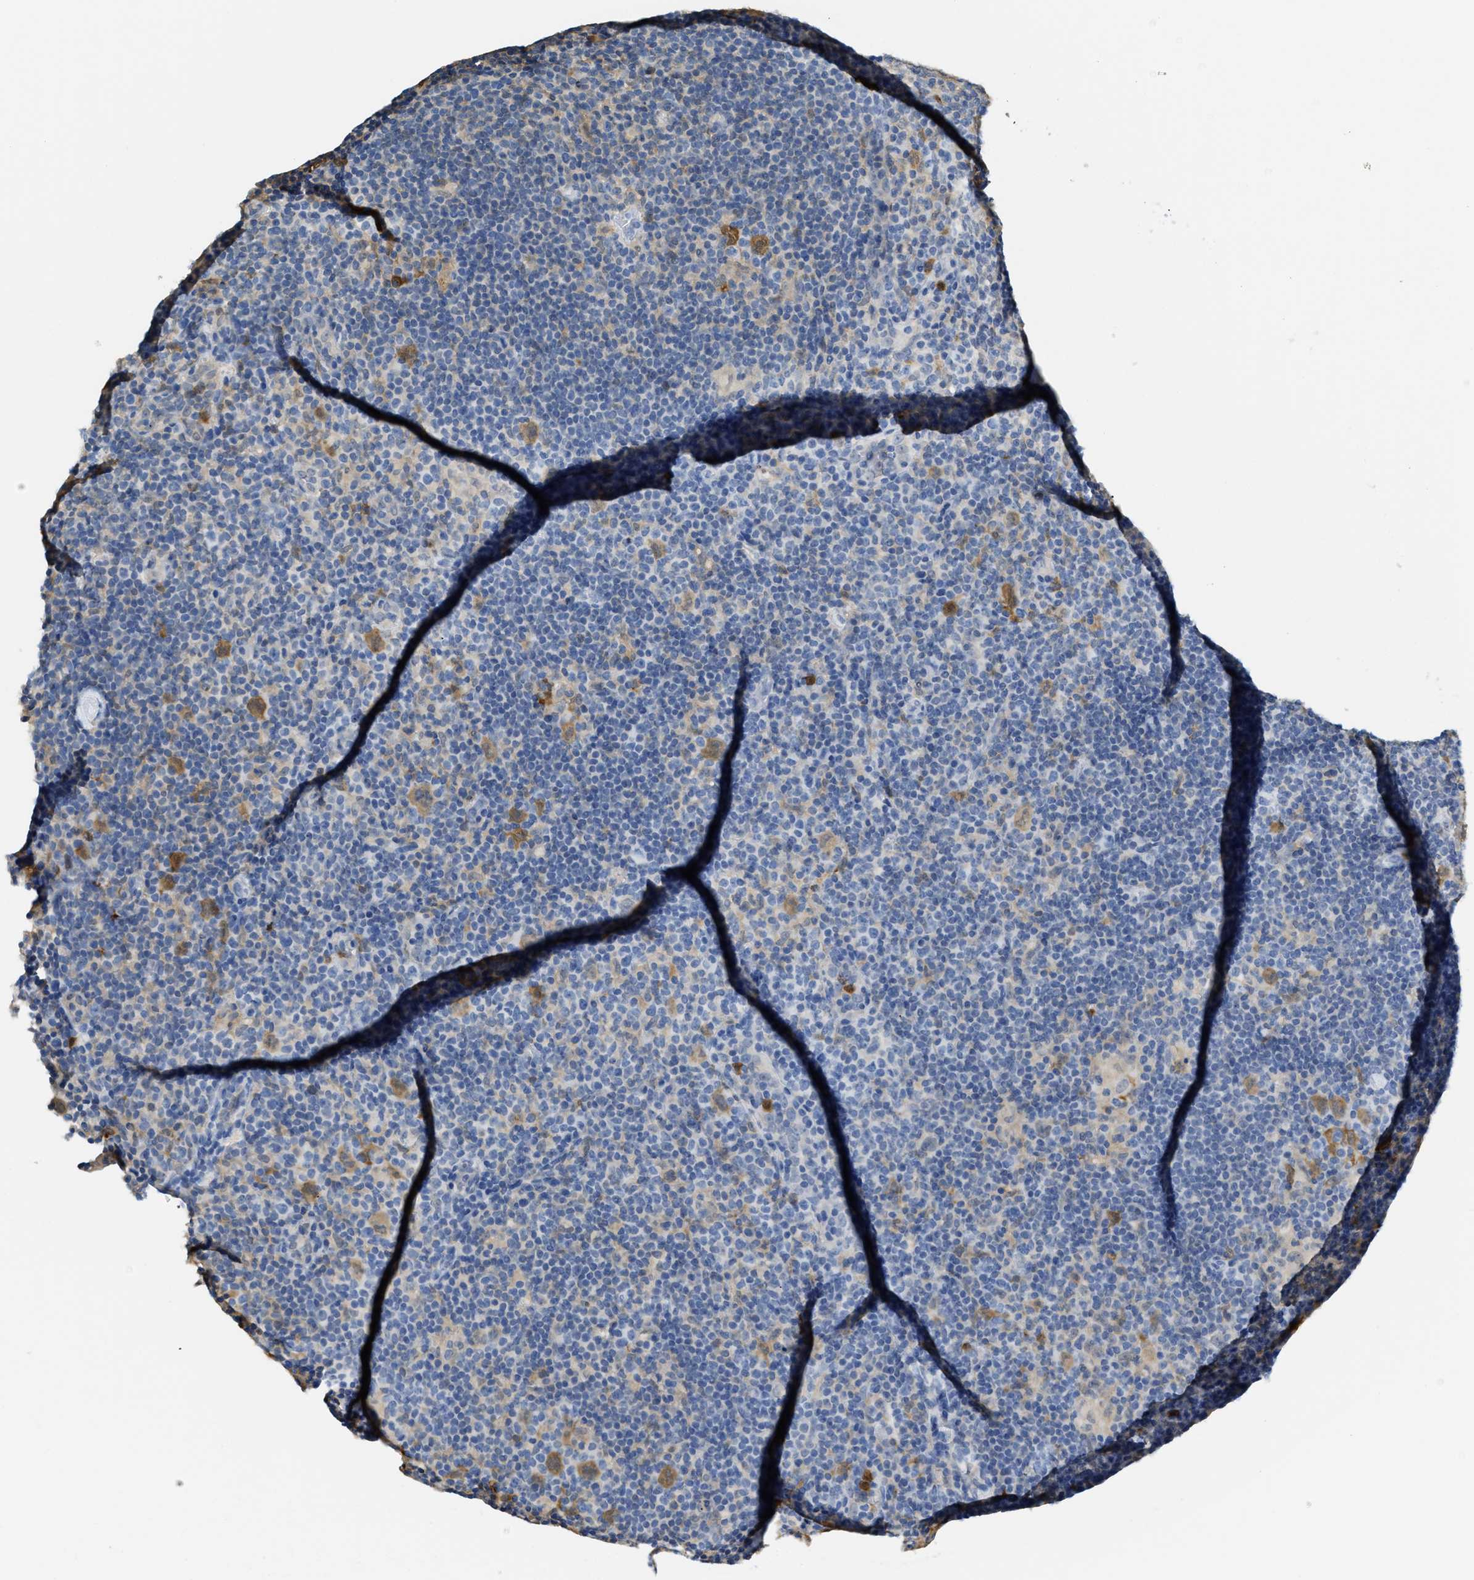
{"staining": {"intensity": "moderate", "quantity": ">75%", "location": "cytoplasmic/membranous"}, "tissue": "lymphoma", "cell_type": "Tumor cells", "image_type": "cancer", "snomed": [{"axis": "morphology", "description": "Hodgkin's disease, NOS"}, {"axis": "topography", "description": "Lymph node"}], "caption": "Hodgkin's disease was stained to show a protein in brown. There is medium levels of moderate cytoplasmic/membranous expression in about >75% of tumor cells.", "gene": "SERPINB1", "patient": {"sex": "female", "age": 57}}